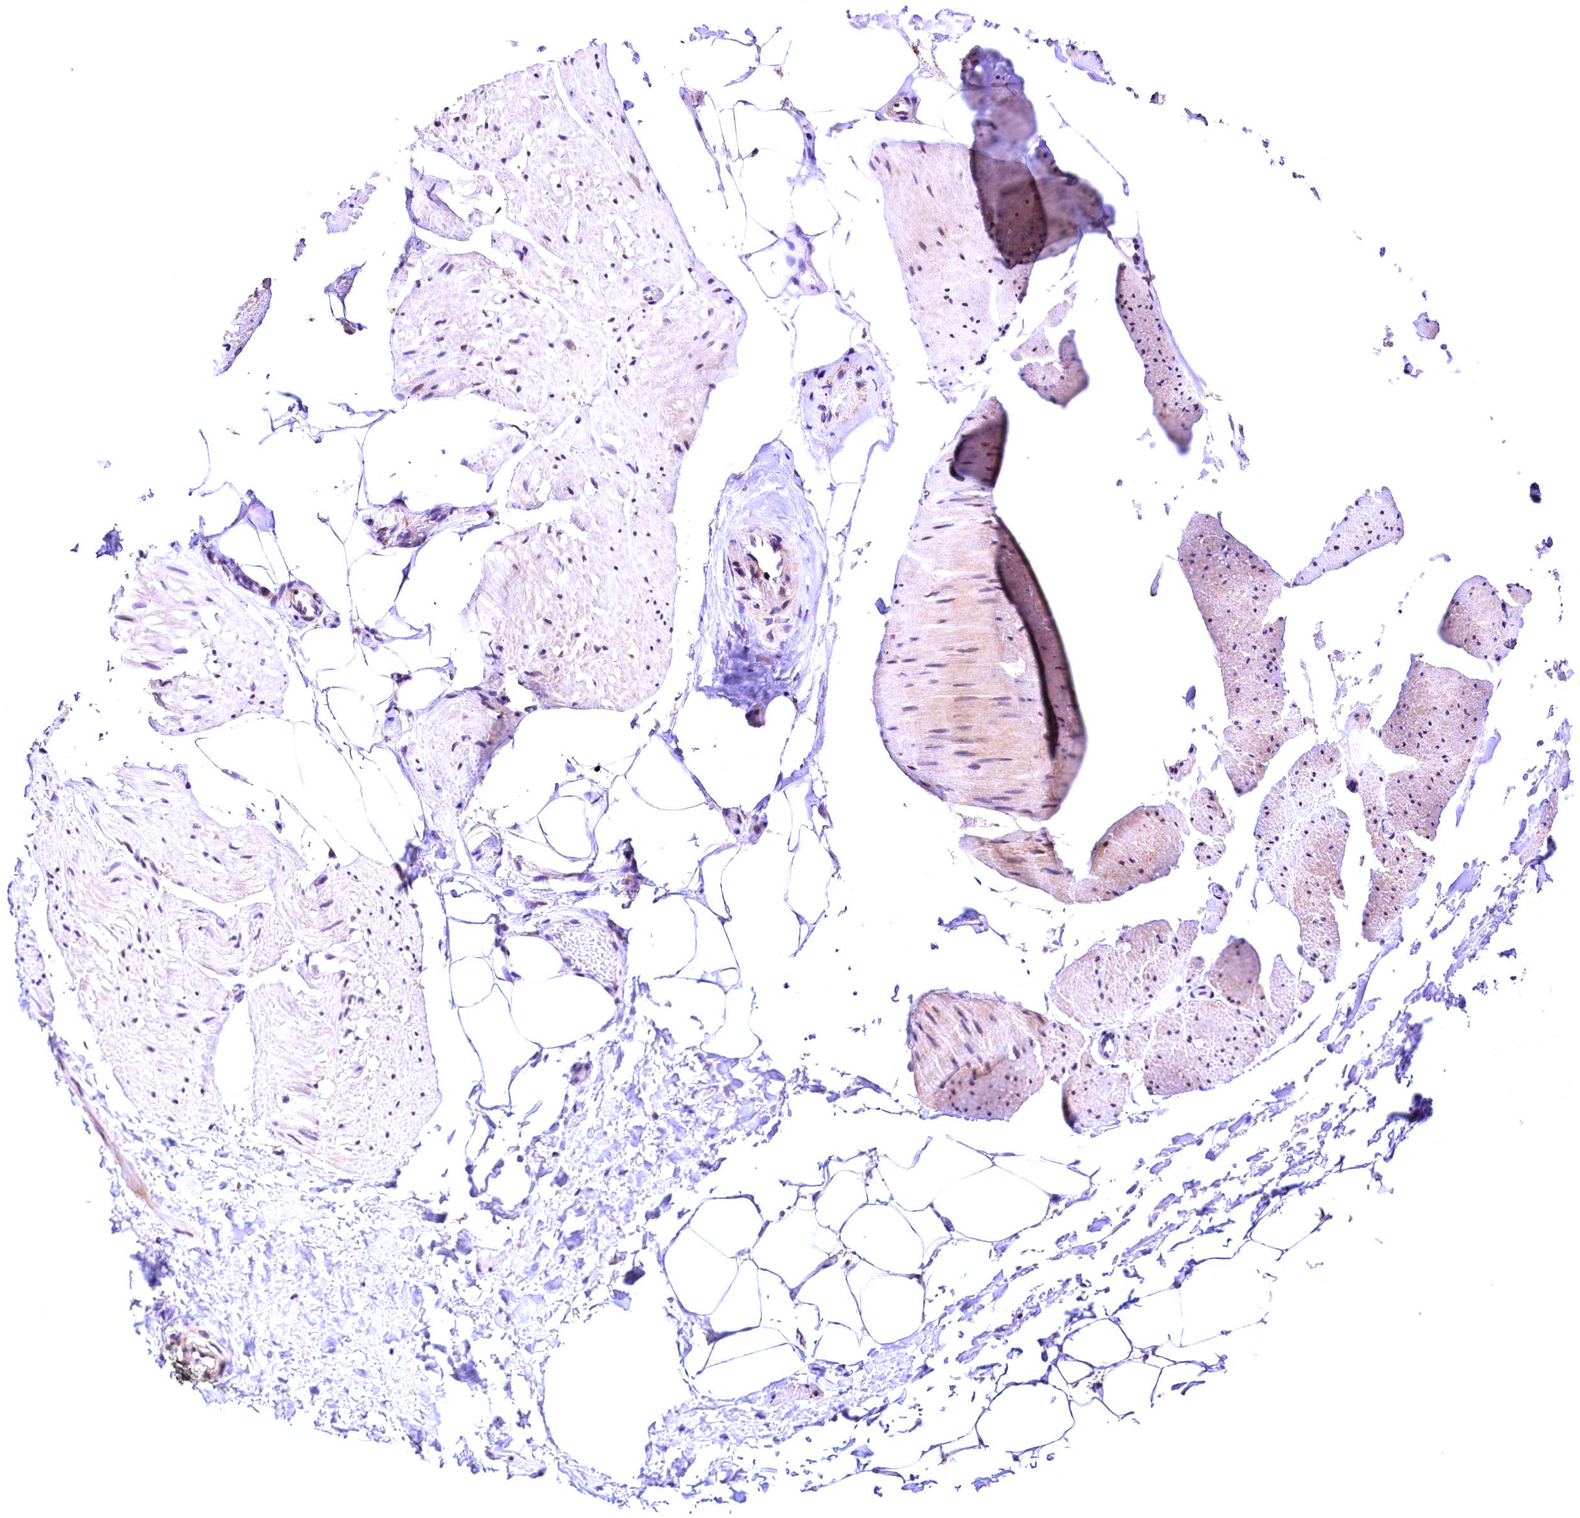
{"staining": {"intensity": "weak", "quantity": "25%-75%", "location": "cytoplasmic/membranous"}, "tissue": "adipose tissue", "cell_type": "Adipocytes", "image_type": "normal", "snomed": [{"axis": "morphology", "description": "Normal tissue, NOS"}, {"axis": "morphology", "description": "Adenocarcinoma, Low grade"}, {"axis": "topography", "description": "Prostate"}, {"axis": "topography", "description": "Peripheral nerve tissue"}], "caption": "Brown immunohistochemical staining in unremarkable human adipose tissue exhibits weak cytoplasmic/membranous expression in about 25%-75% of adipocytes.", "gene": "CHORDC1", "patient": {"sex": "male", "age": 63}}